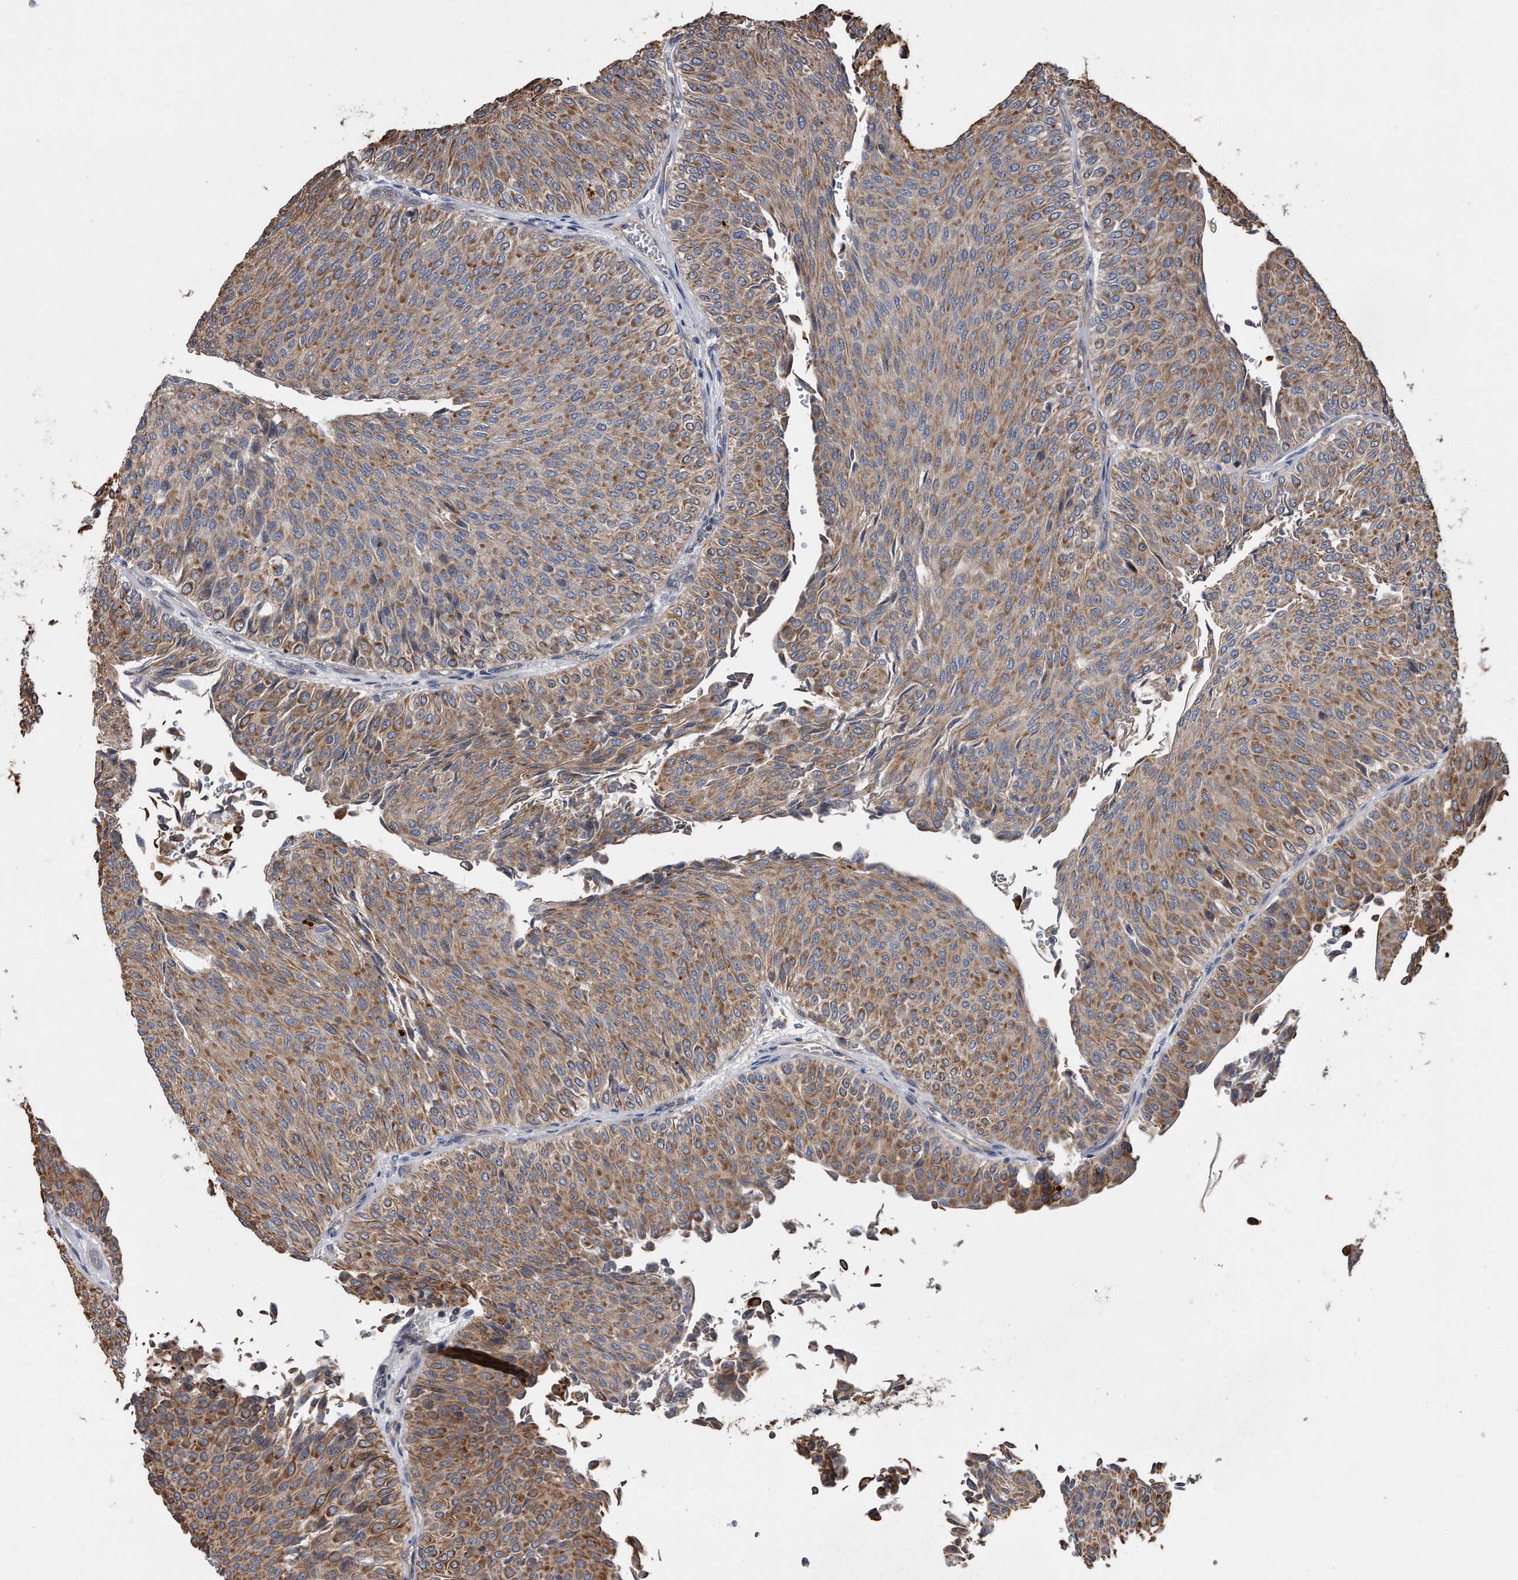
{"staining": {"intensity": "moderate", "quantity": ">75%", "location": "cytoplasmic/membranous"}, "tissue": "urothelial cancer", "cell_type": "Tumor cells", "image_type": "cancer", "snomed": [{"axis": "morphology", "description": "Urothelial carcinoma, Low grade"}, {"axis": "topography", "description": "Urinary bladder"}], "caption": "This is an image of immunohistochemistry (IHC) staining of urothelial cancer, which shows moderate expression in the cytoplasmic/membranous of tumor cells.", "gene": "KCND3", "patient": {"sex": "male", "age": 78}}